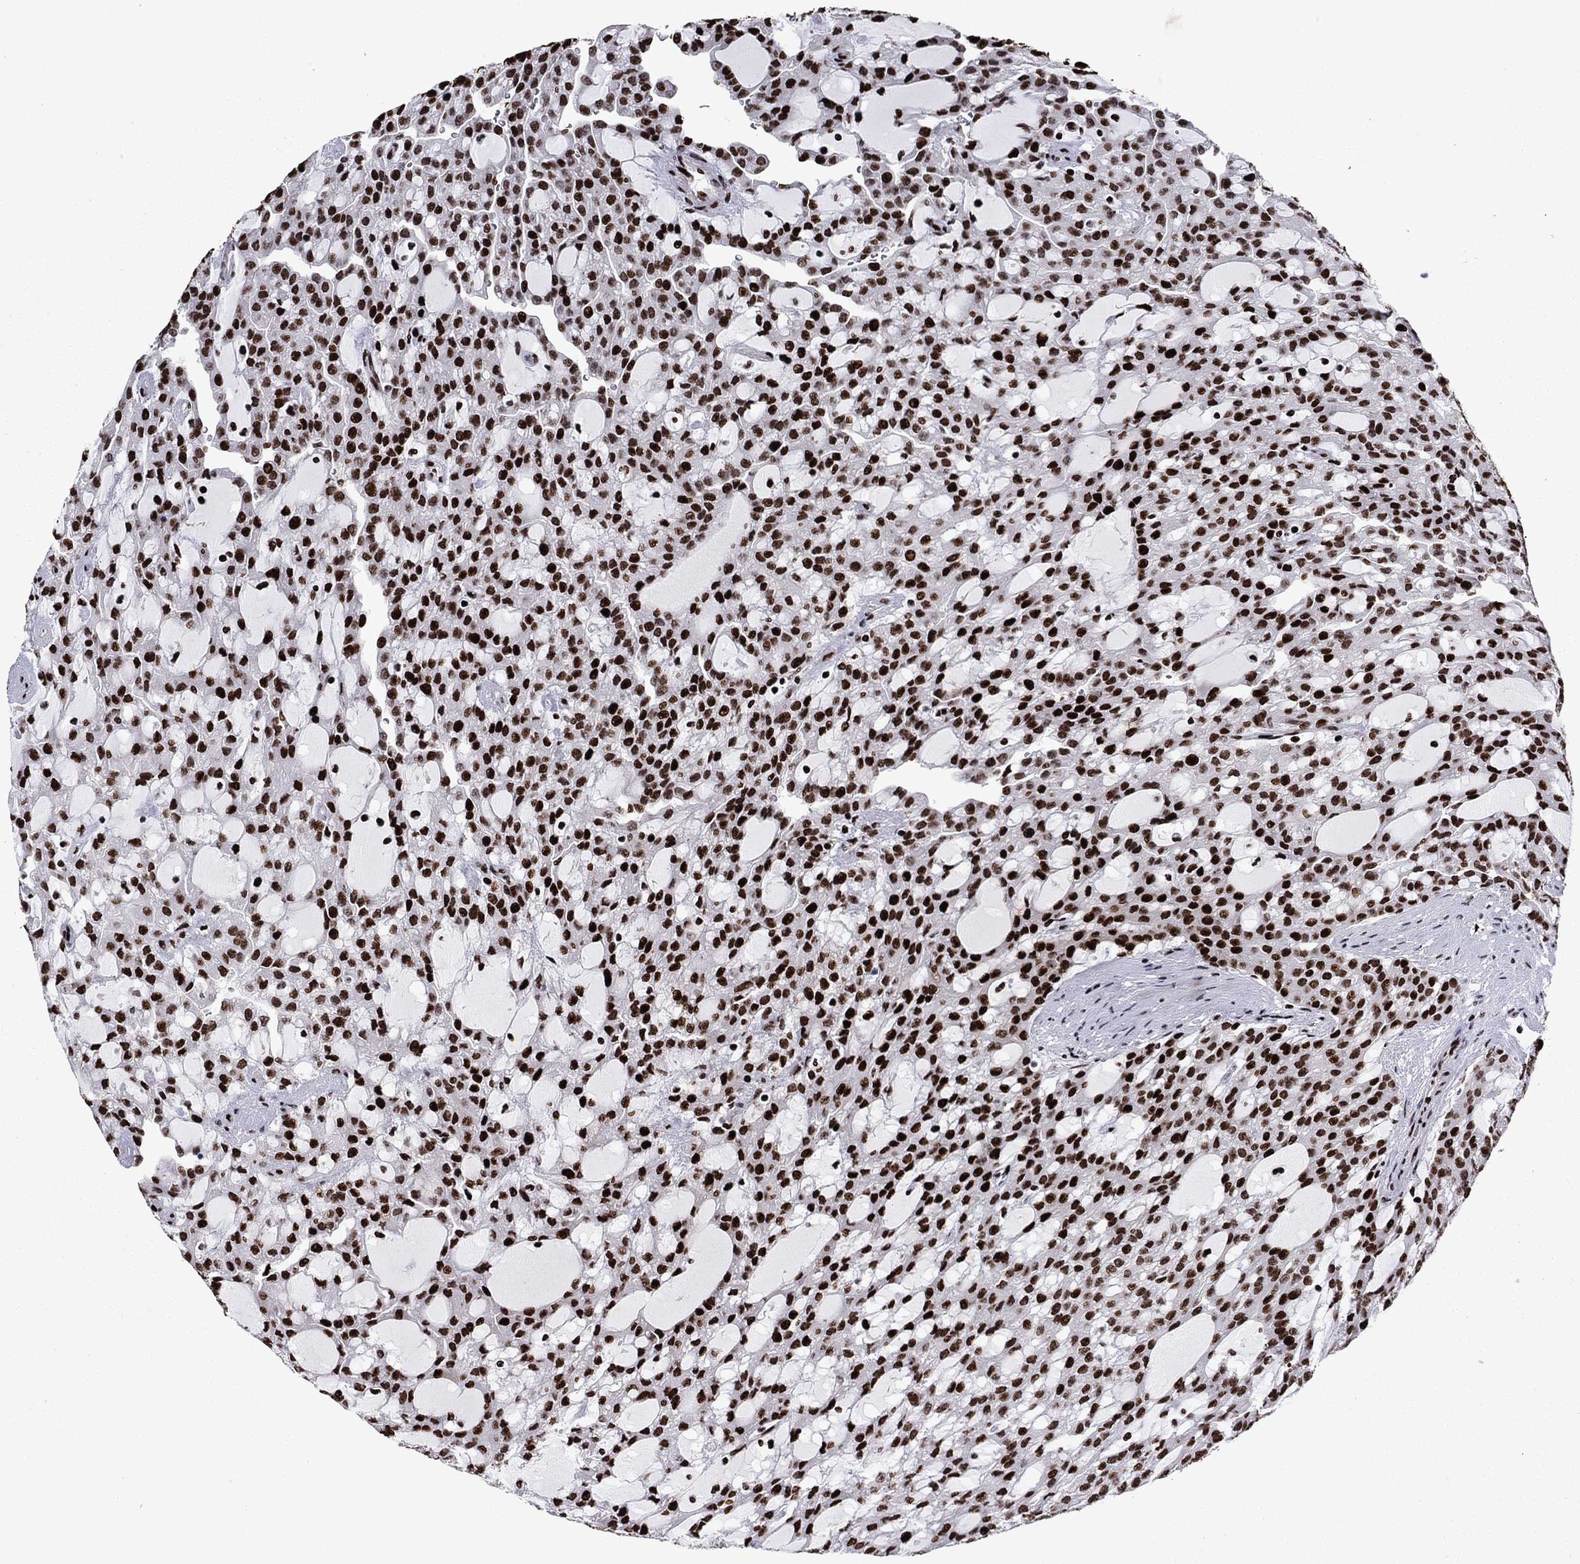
{"staining": {"intensity": "strong", "quantity": ">75%", "location": "nuclear"}, "tissue": "renal cancer", "cell_type": "Tumor cells", "image_type": "cancer", "snomed": [{"axis": "morphology", "description": "Adenocarcinoma, NOS"}, {"axis": "topography", "description": "Kidney"}], "caption": "Human renal adenocarcinoma stained with a protein marker demonstrates strong staining in tumor cells.", "gene": "LIMK1", "patient": {"sex": "male", "age": 63}}